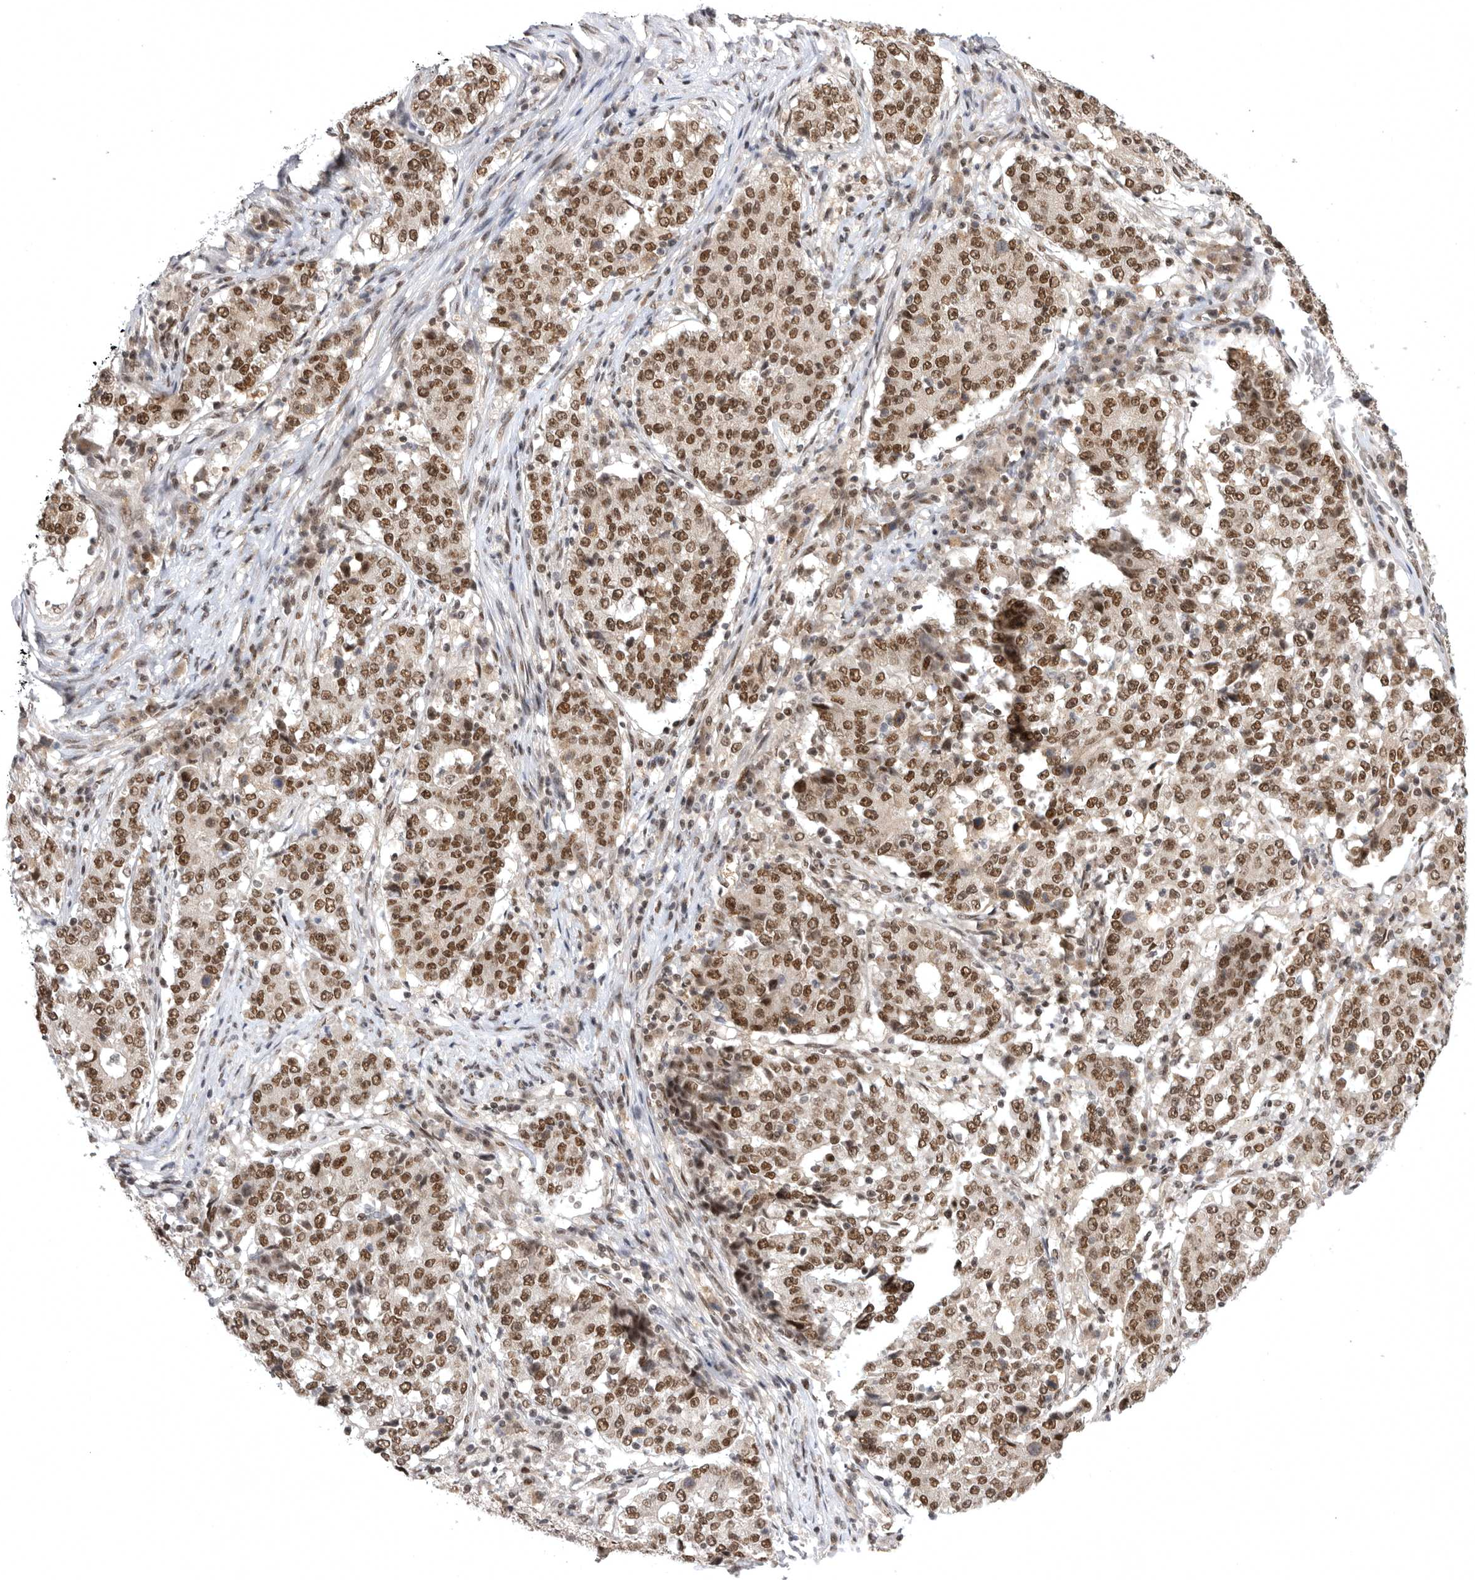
{"staining": {"intensity": "moderate", "quantity": ">75%", "location": "nuclear"}, "tissue": "stomach cancer", "cell_type": "Tumor cells", "image_type": "cancer", "snomed": [{"axis": "morphology", "description": "Adenocarcinoma, NOS"}, {"axis": "topography", "description": "Stomach"}], "caption": "IHC staining of stomach cancer (adenocarcinoma), which shows medium levels of moderate nuclear staining in about >75% of tumor cells indicating moderate nuclear protein expression. The staining was performed using DAB (brown) for protein detection and nuclei were counterstained in hematoxylin (blue).", "gene": "ZNF830", "patient": {"sex": "male", "age": 59}}